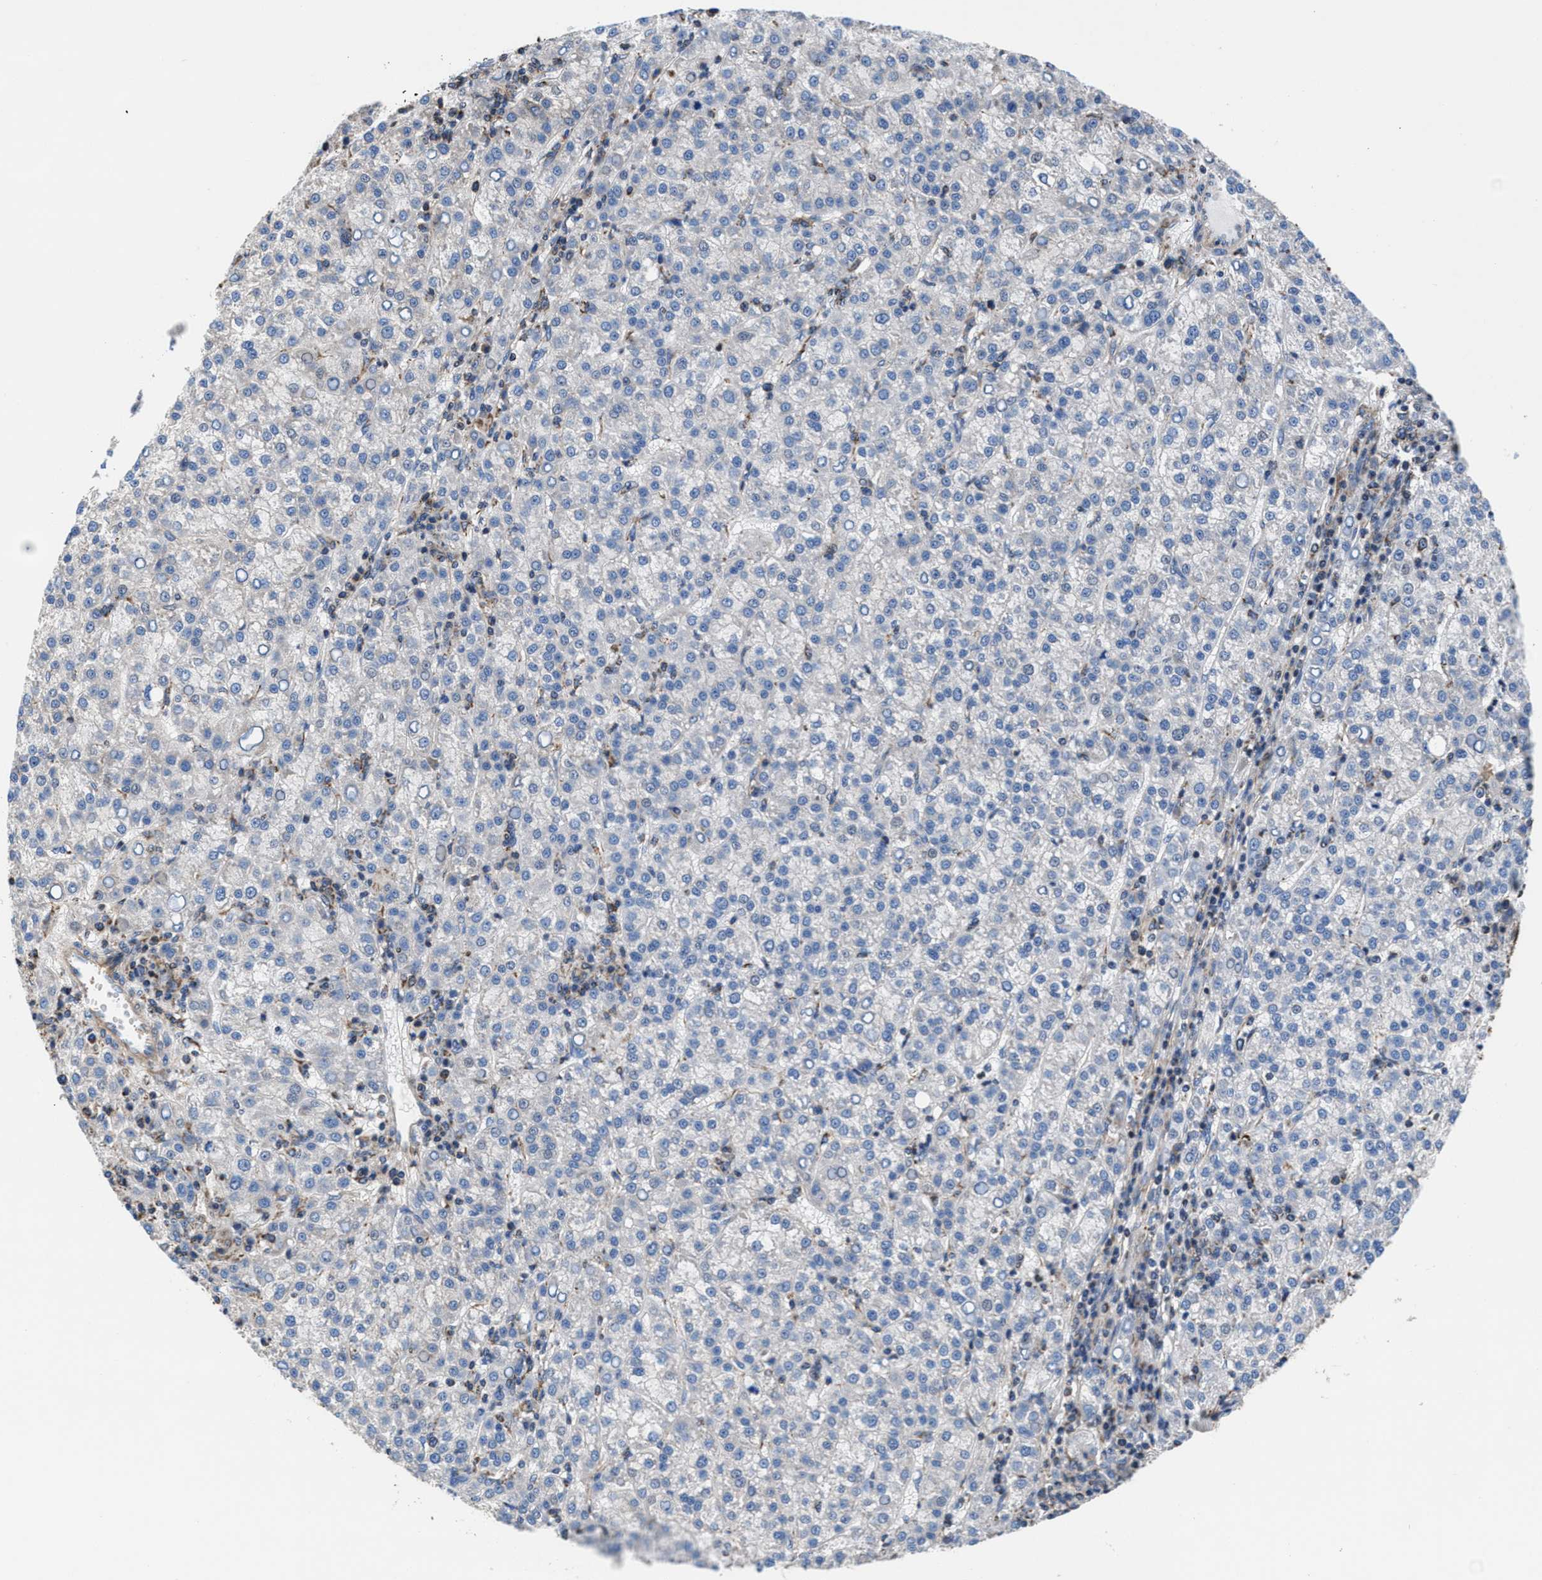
{"staining": {"intensity": "weak", "quantity": "<25%", "location": "cytoplasmic/membranous"}, "tissue": "liver cancer", "cell_type": "Tumor cells", "image_type": "cancer", "snomed": [{"axis": "morphology", "description": "Carcinoma, Hepatocellular, NOS"}, {"axis": "topography", "description": "Liver"}], "caption": "Histopathology image shows no protein positivity in tumor cells of liver cancer (hepatocellular carcinoma) tissue.", "gene": "PRR15L", "patient": {"sex": "female", "age": 58}}